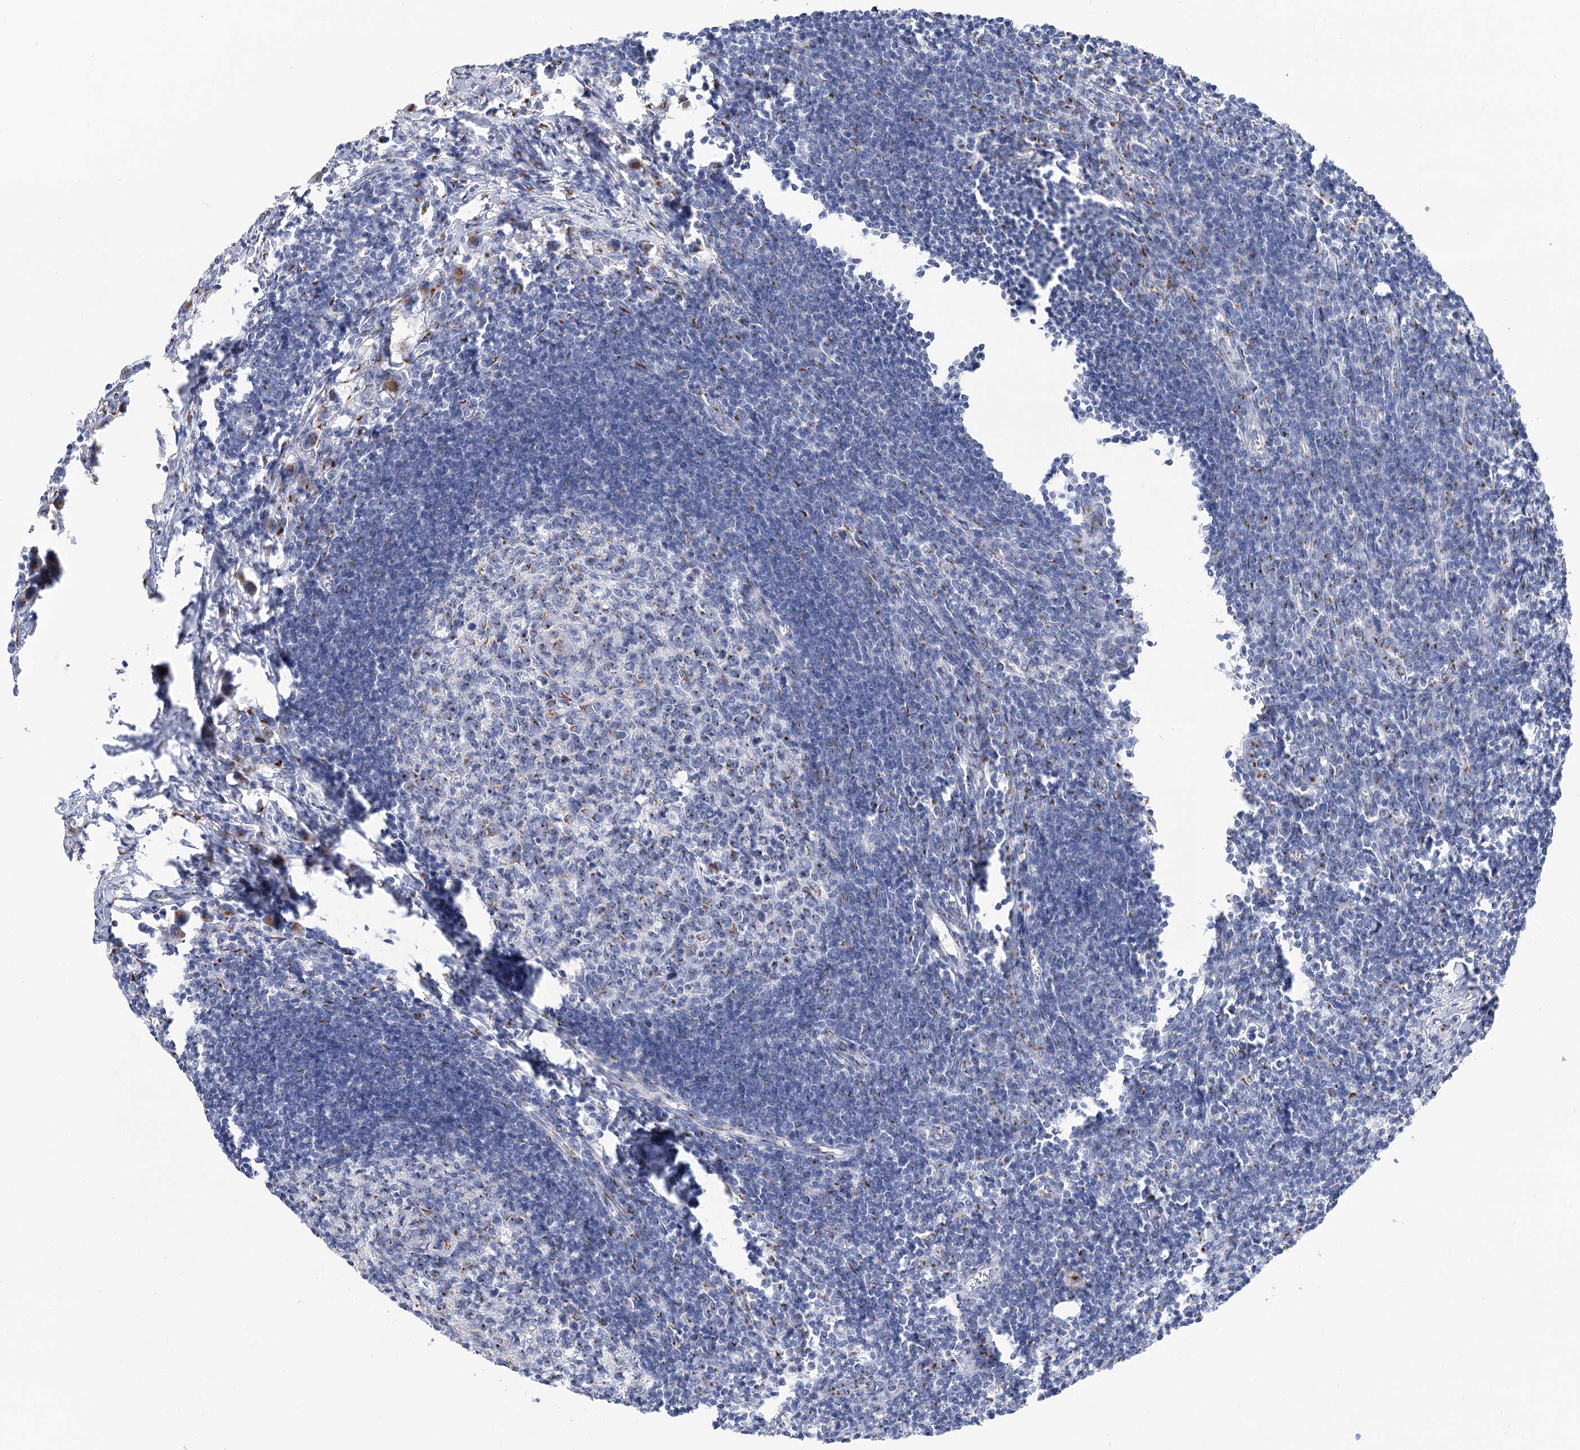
{"staining": {"intensity": "strong", "quantity": "25%-75%", "location": "cytoplasmic/membranous"}, "tissue": "lymph node", "cell_type": "Germinal center cells", "image_type": "normal", "snomed": [{"axis": "morphology", "description": "Normal tissue, NOS"}, {"axis": "morphology", "description": "Malignant melanoma, Metastatic site"}, {"axis": "topography", "description": "Lymph node"}], "caption": "IHC (DAB (3,3'-diaminobenzidine)) staining of benign lymph node displays strong cytoplasmic/membranous protein staining in approximately 25%-75% of germinal center cells. The staining is performed using DAB (3,3'-diaminobenzidine) brown chromogen to label protein expression. The nuclei are counter-stained blue using hematoxylin.", "gene": "TMEM165", "patient": {"sex": "male", "age": 41}}